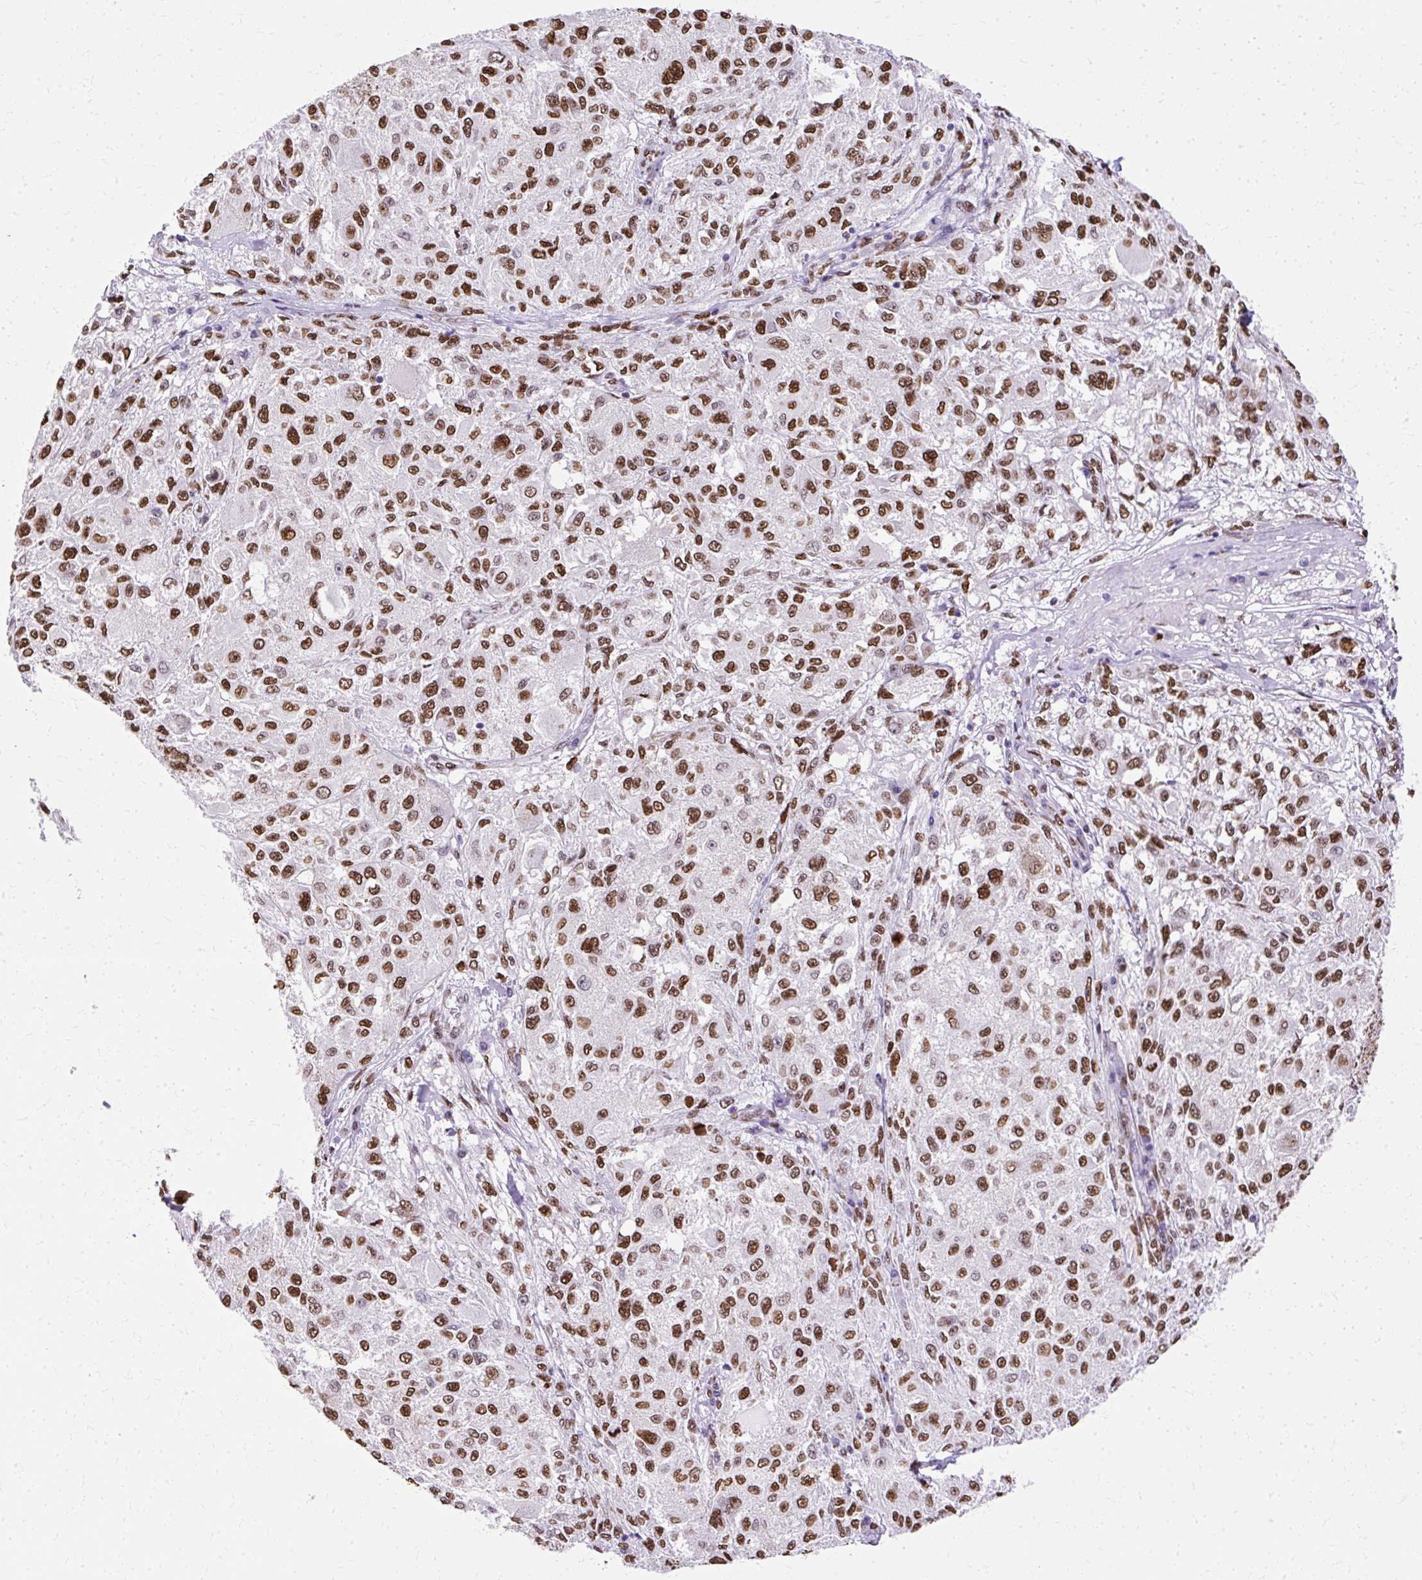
{"staining": {"intensity": "strong", "quantity": ">75%", "location": "nuclear"}, "tissue": "melanoma", "cell_type": "Tumor cells", "image_type": "cancer", "snomed": [{"axis": "morphology", "description": "Necrosis, NOS"}, {"axis": "morphology", "description": "Malignant melanoma, NOS"}, {"axis": "topography", "description": "Skin"}], "caption": "A high amount of strong nuclear positivity is identified in approximately >75% of tumor cells in malignant melanoma tissue. The staining was performed using DAB (3,3'-diaminobenzidine), with brown indicating positive protein expression. Nuclei are stained blue with hematoxylin.", "gene": "TMEM184C", "patient": {"sex": "female", "age": 87}}